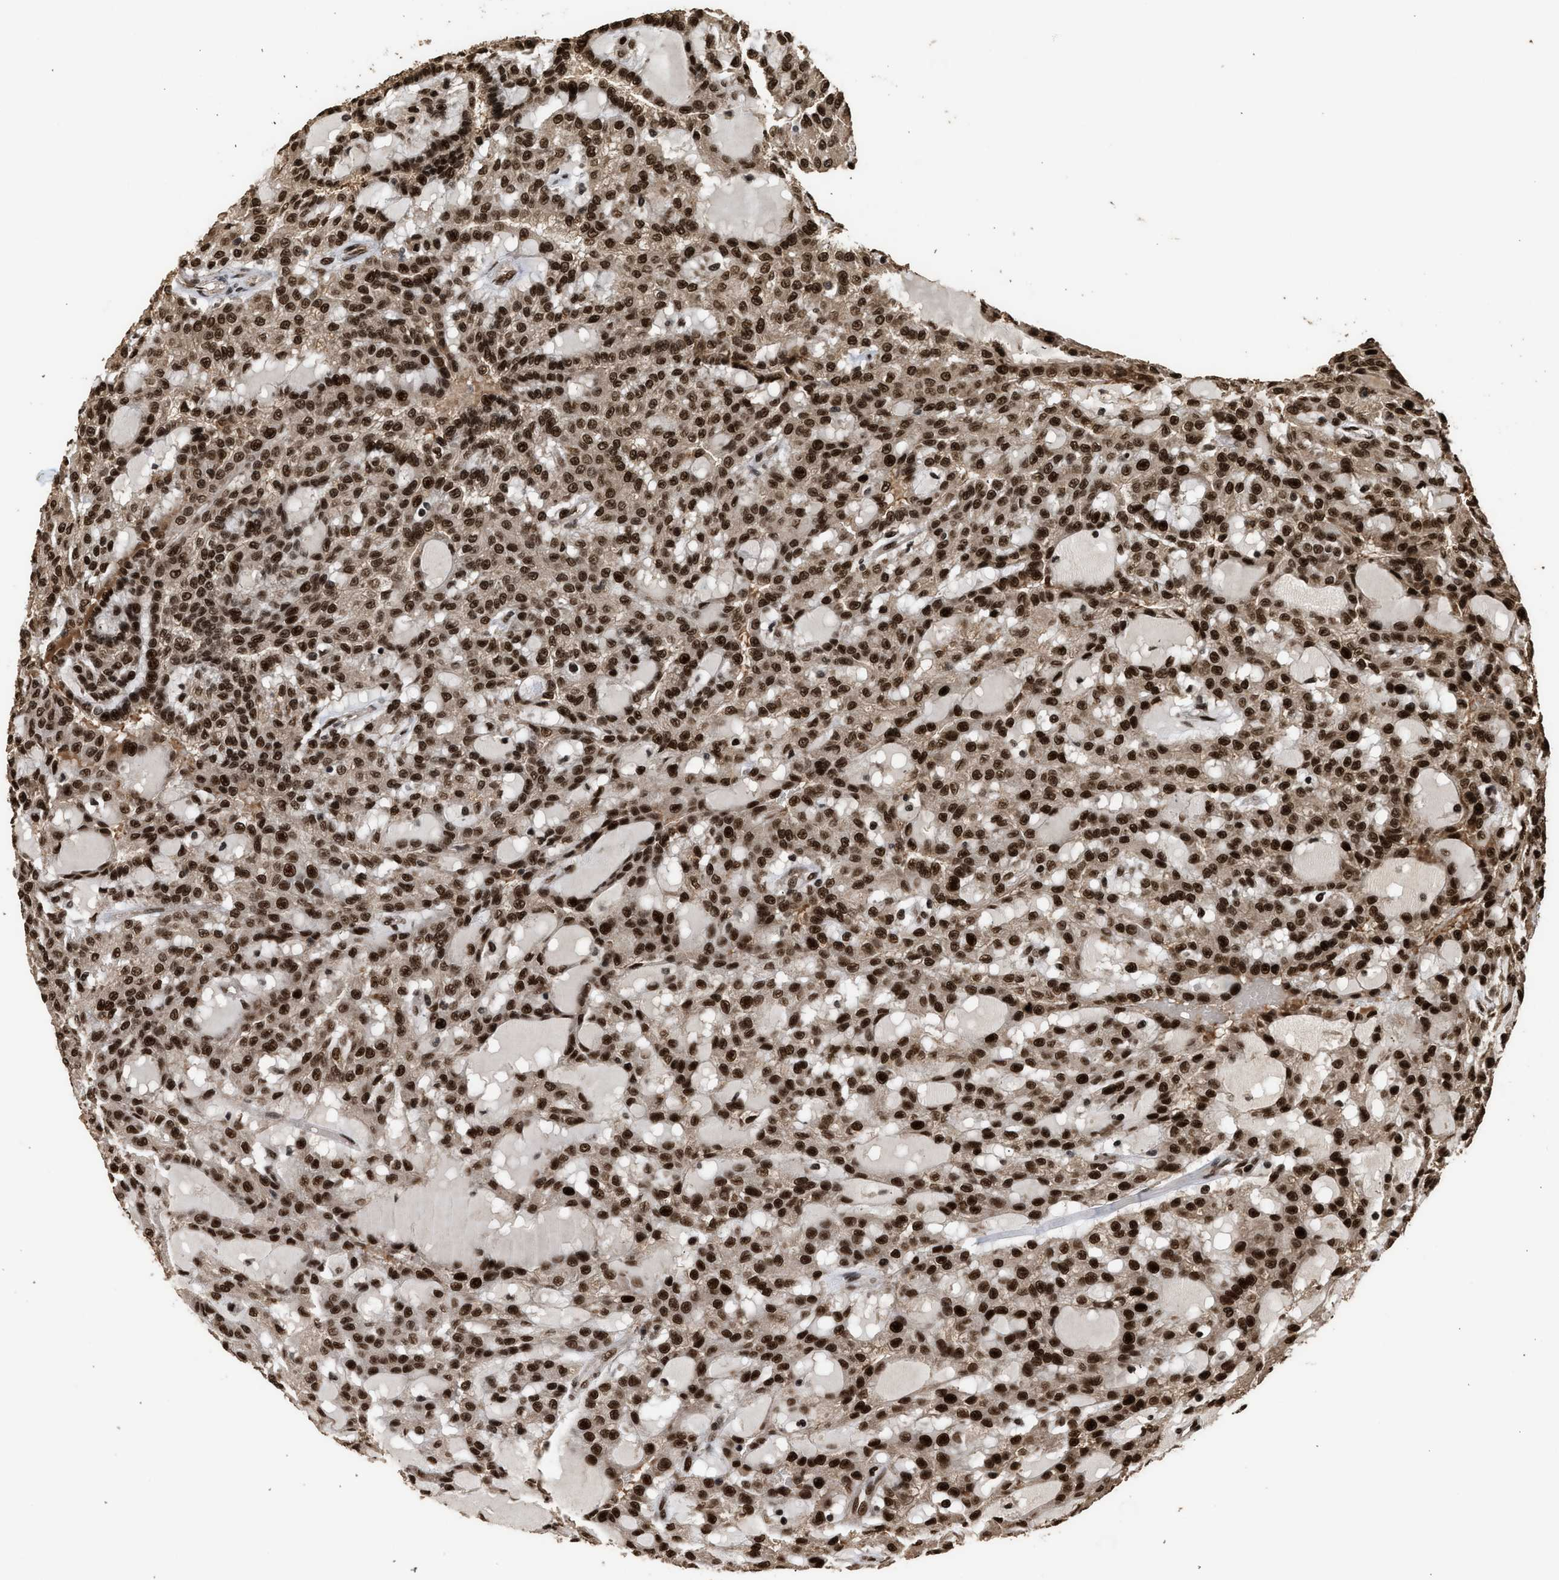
{"staining": {"intensity": "strong", "quantity": ">75%", "location": "nuclear"}, "tissue": "renal cancer", "cell_type": "Tumor cells", "image_type": "cancer", "snomed": [{"axis": "morphology", "description": "Adenocarcinoma, NOS"}, {"axis": "topography", "description": "Kidney"}], "caption": "Protein expression analysis of renal adenocarcinoma shows strong nuclear staining in approximately >75% of tumor cells. The protein of interest is shown in brown color, while the nuclei are stained blue.", "gene": "PPP4R3B", "patient": {"sex": "male", "age": 63}}